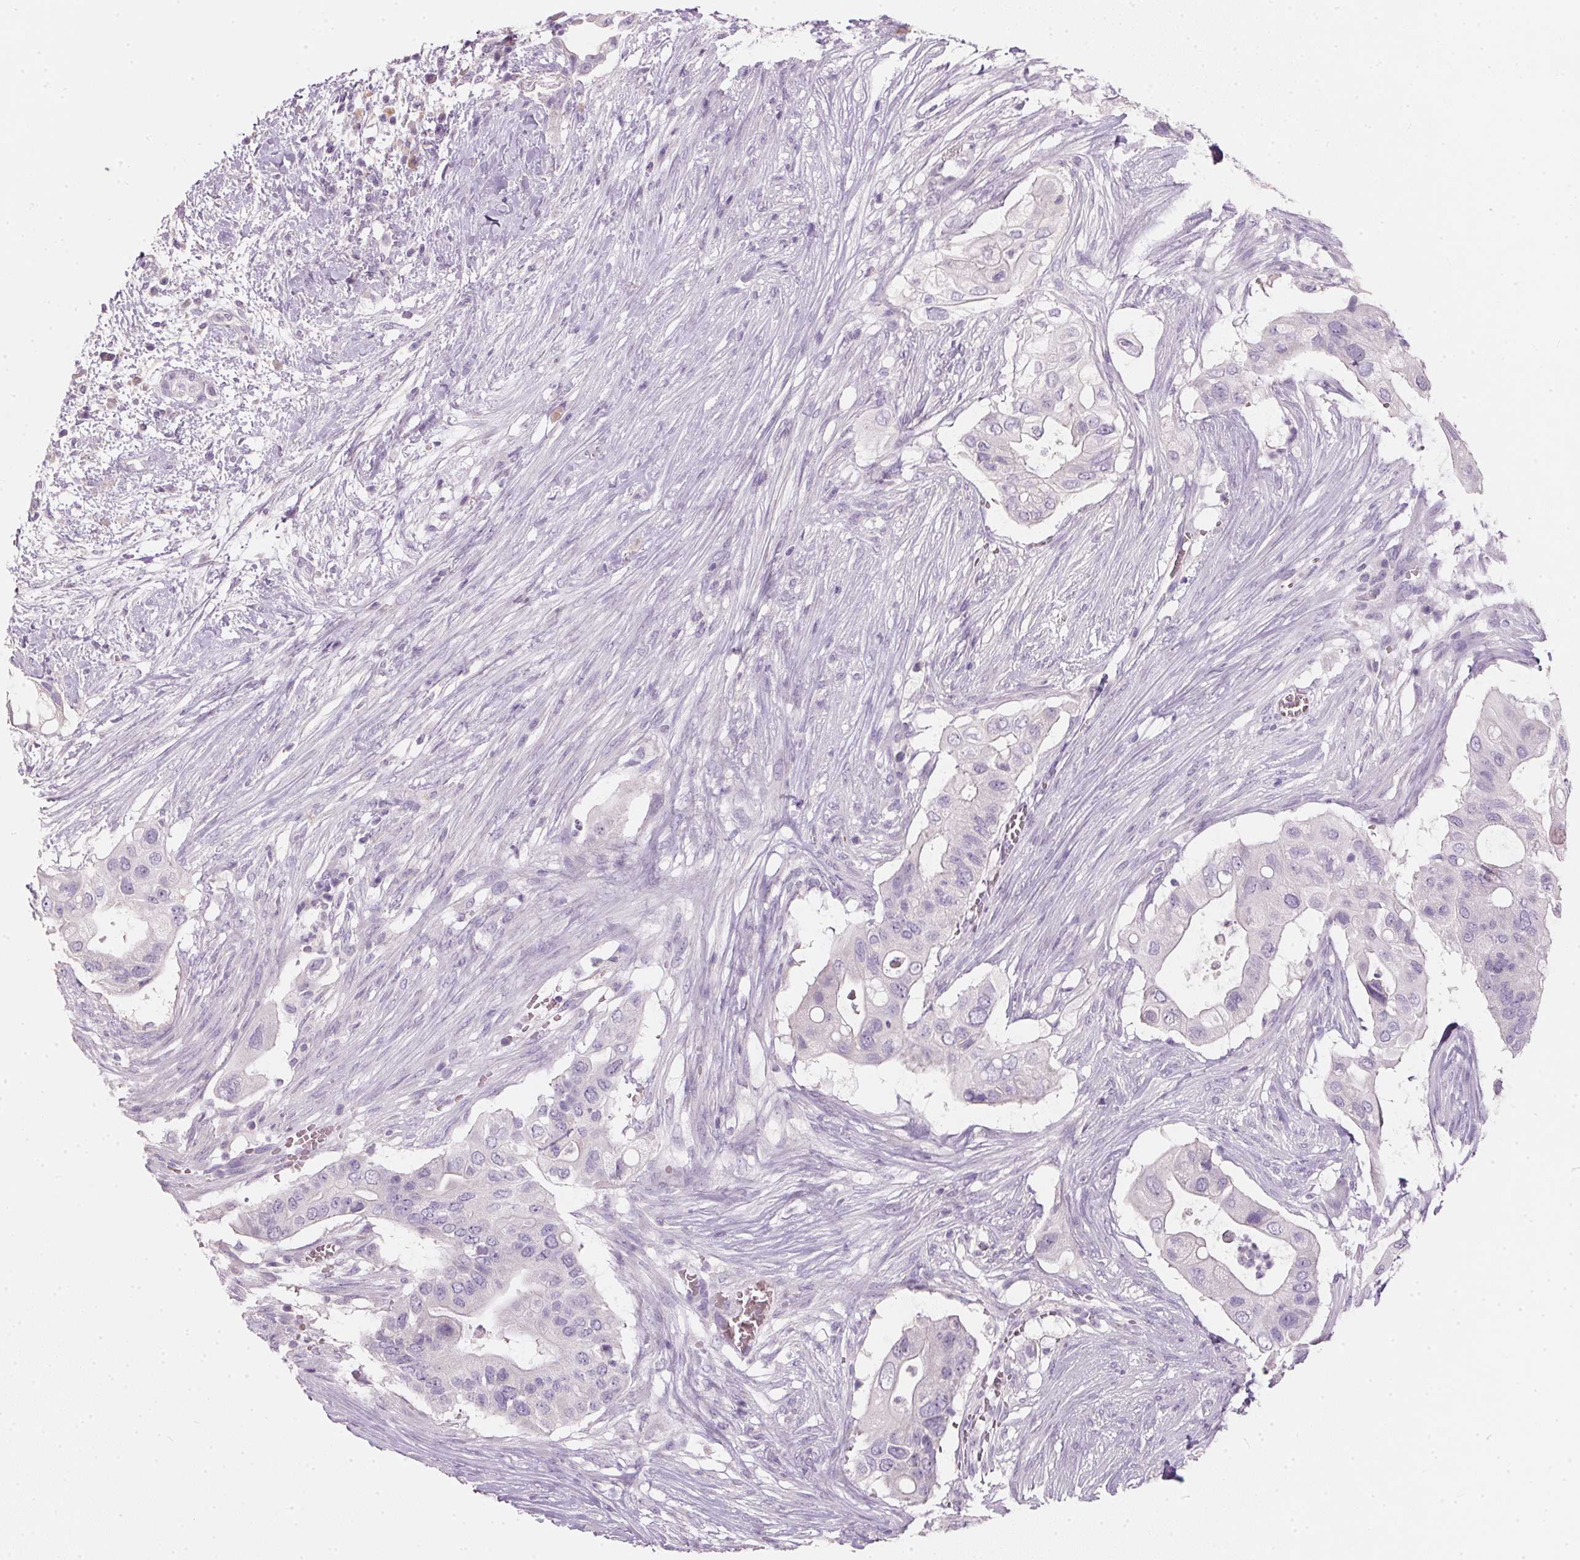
{"staining": {"intensity": "negative", "quantity": "none", "location": "none"}, "tissue": "pancreatic cancer", "cell_type": "Tumor cells", "image_type": "cancer", "snomed": [{"axis": "morphology", "description": "Adenocarcinoma, NOS"}, {"axis": "topography", "description": "Pancreas"}], "caption": "Immunohistochemistry of human pancreatic cancer (adenocarcinoma) demonstrates no expression in tumor cells.", "gene": "HSD17B1", "patient": {"sex": "female", "age": 72}}